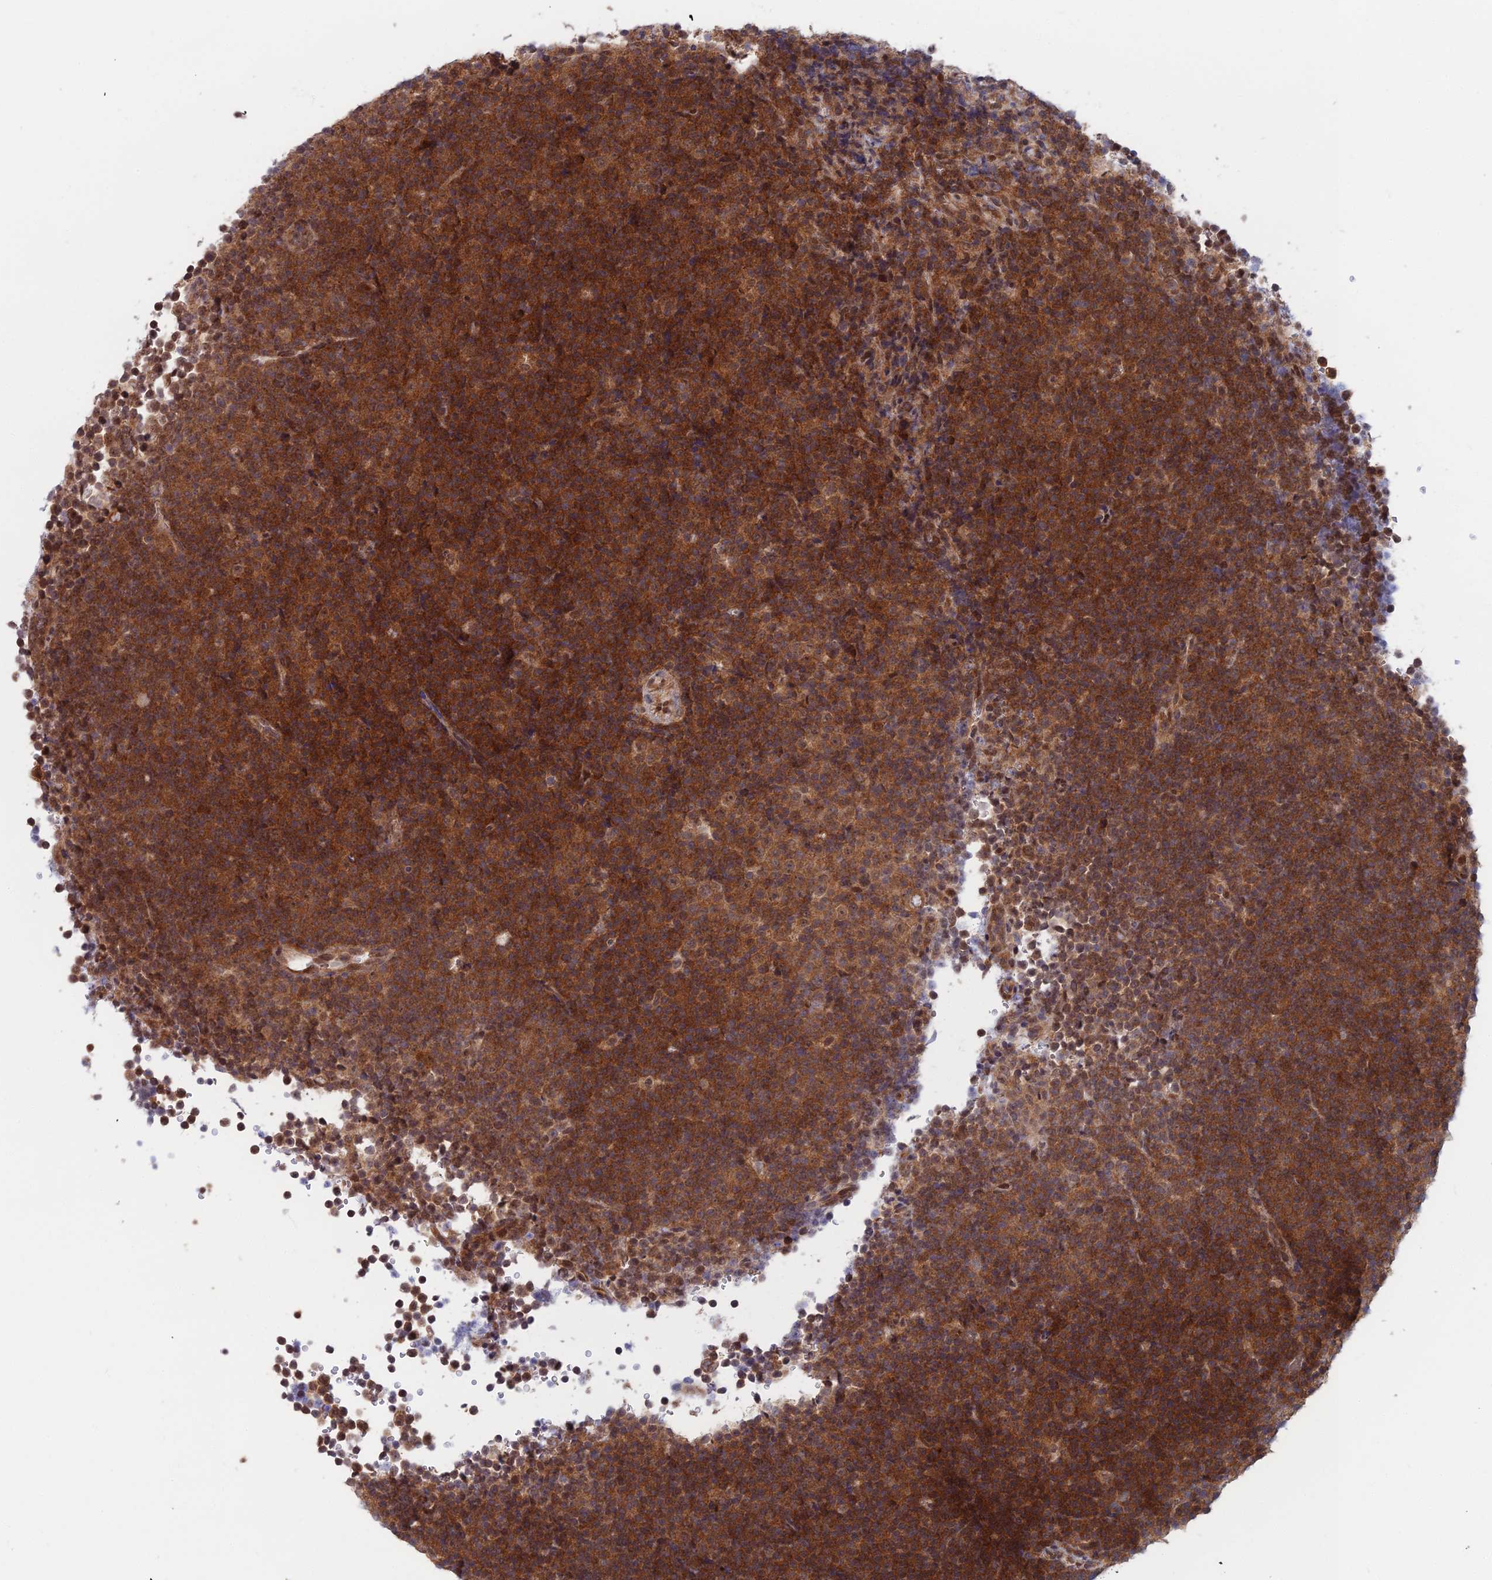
{"staining": {"intensity": "strong", "quantity": ">75%", "location": "cytoplasmic/membranous,nuclear"}, "tissue": "lymphoma", "cell_type": "Tumor cells", "image_type": "cancer", "snomed": [{"axis": "morphology", "description": "Malignant lymphoma, non-Hodgkin's type, Low grade"}, {"axis": "topography", "description": "Lymph node"}], "caption": "A brown stain labels strong cytoplasmic/membranous and nuclear positivity of a protein in human malignant lymphoma, non-Hodgkin's type (low-grade) tumor cells. The protein is stained brown, and the nuclei are stained in blue (DAB IHC with brightfield microscopy, high magnification).", "gene": "IGBP1", "patient": {"sex": "female", "age": 67}}